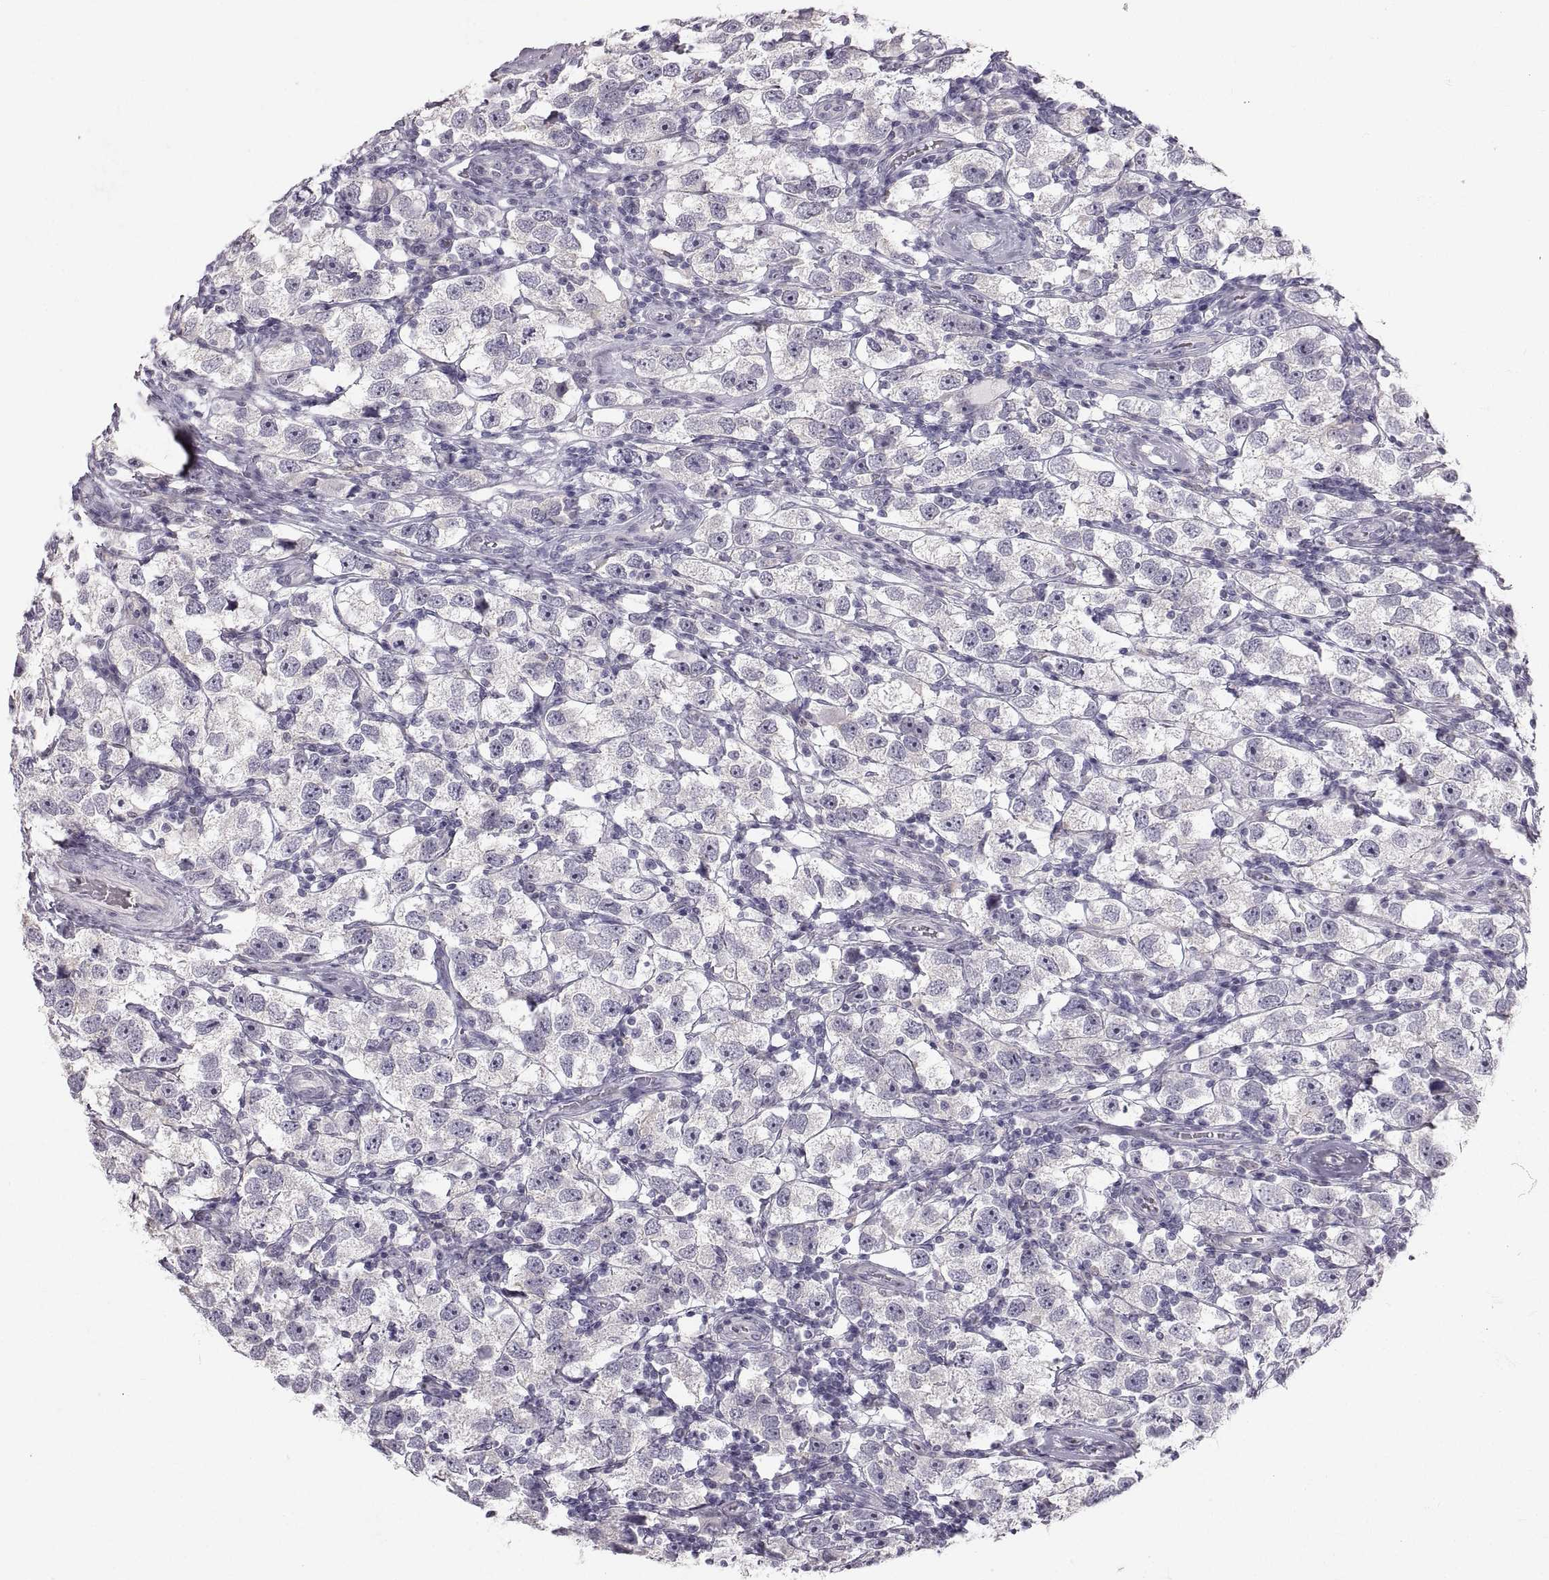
{"staining": {"intensity": "negative", "quantity": "none", "location": "none"}, "tissue": "testis cancer", "cell_type": "Tumor cells", "image_type": "cancer", "snomed": [{"axis": "morphology", "description": "Seminoma, NOS"}, {"axis": "topography", "description": "Testis"}], "caption": "Tumor cells are negative for protein expression in human testis seminoma. Nuclei are stained in blue.", "gene": "ZNF185", "patient": {"sex": "male", "age": 26}}